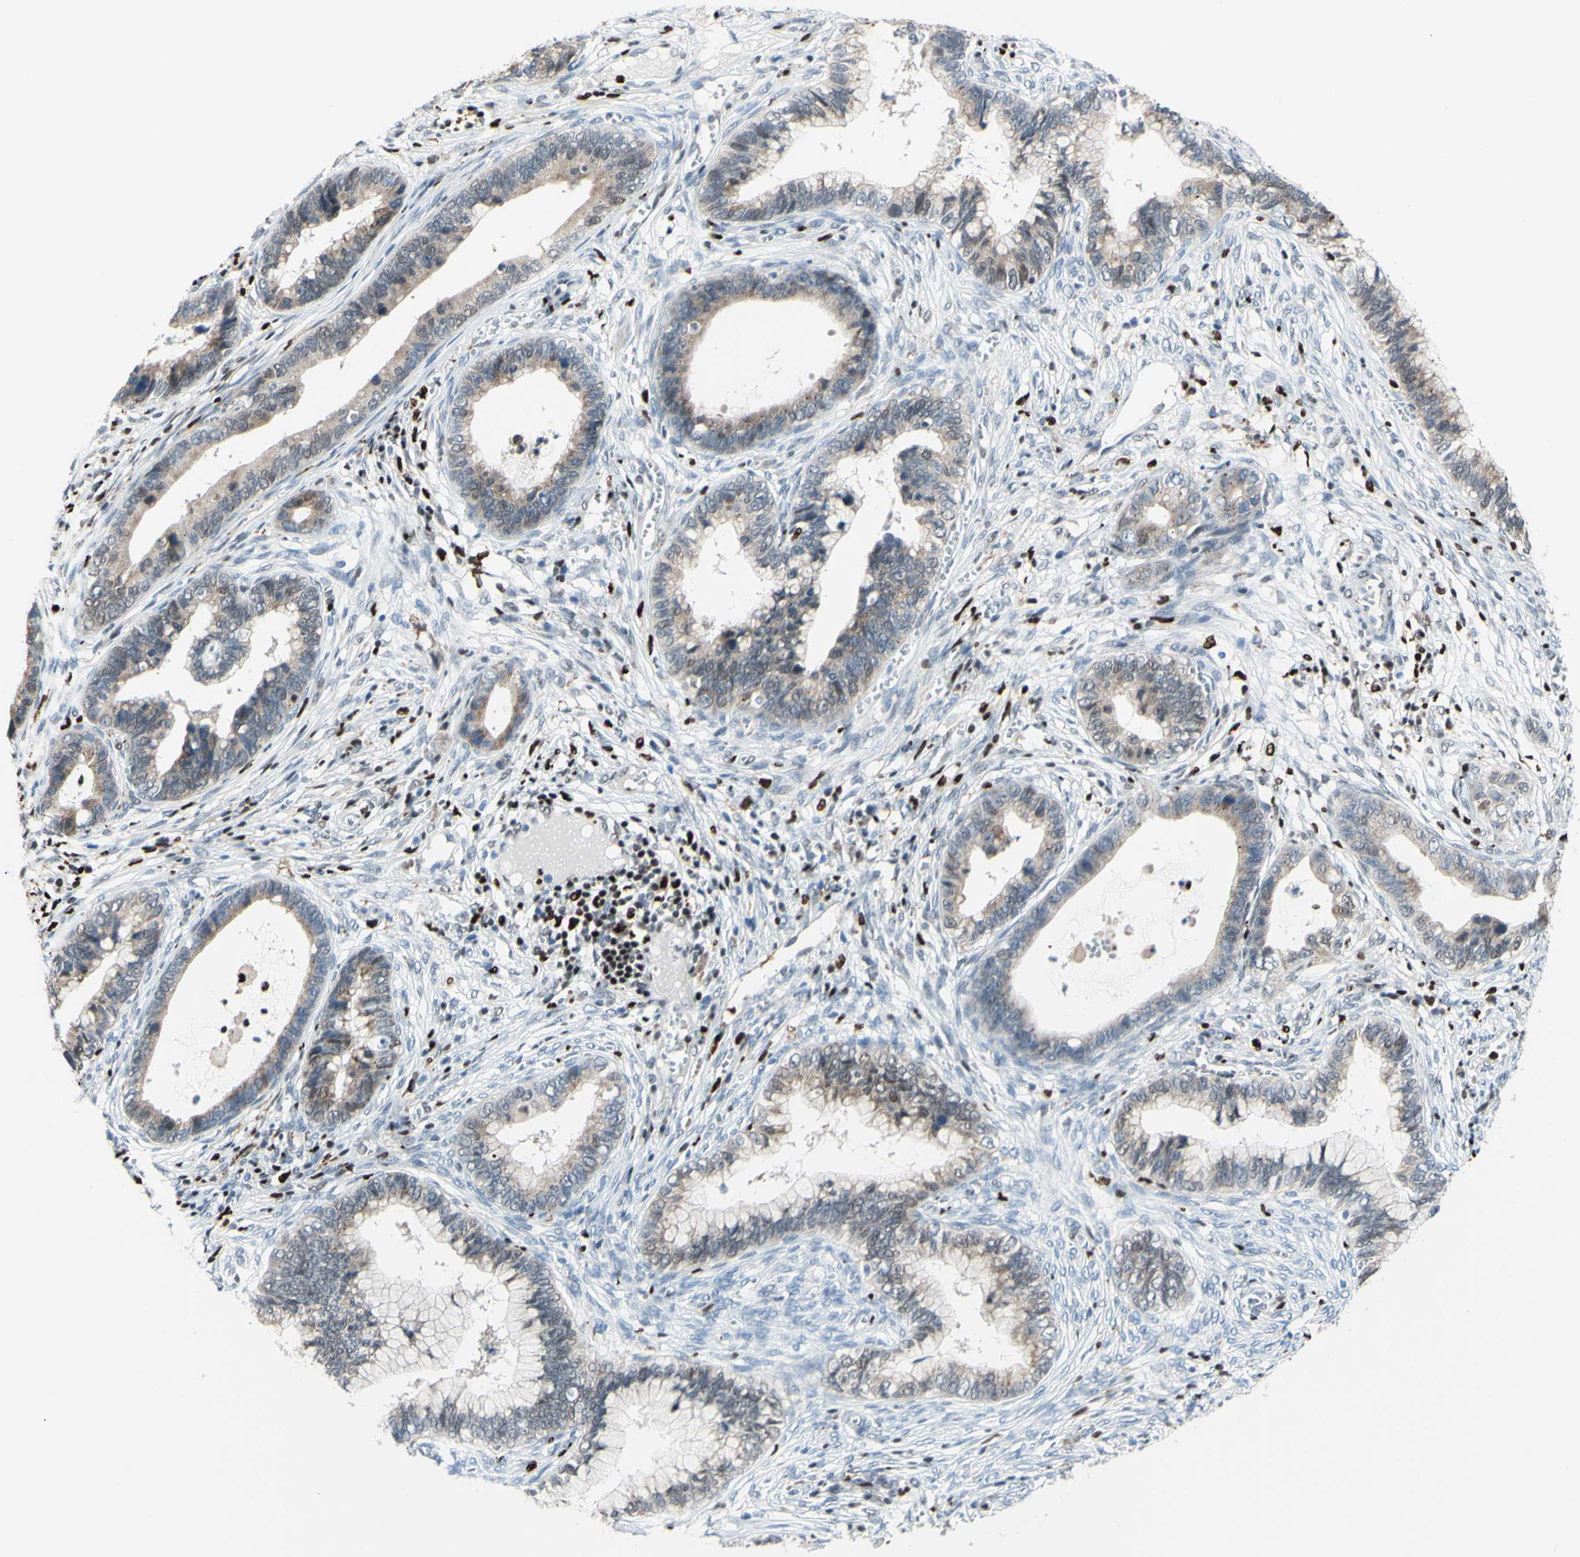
{"staining": {"intensity": "weak", "quantity": ">75%", "location": "cytoplasmic/membranous"}, "tissue": "cervical cancer", "cell_type": "Tumor cells", "image_type": "cancer", "snomed": [{"axis": "morphology", "description": "Adenocarcinoma, NOS"}, {"axis": "topography", "description": "Cervix"}], "caption": "A brown stain shows weak cytoplasmic/membranous expression of a protein in human cervical cancer (adenocarcinoma) tumor cells. (DAB (3,3'-diaminobenzidine) = brown stain, brightfield microscopy at high magnification).", "gene": "EED", "patient": {"sex": "female", "age": 44}}